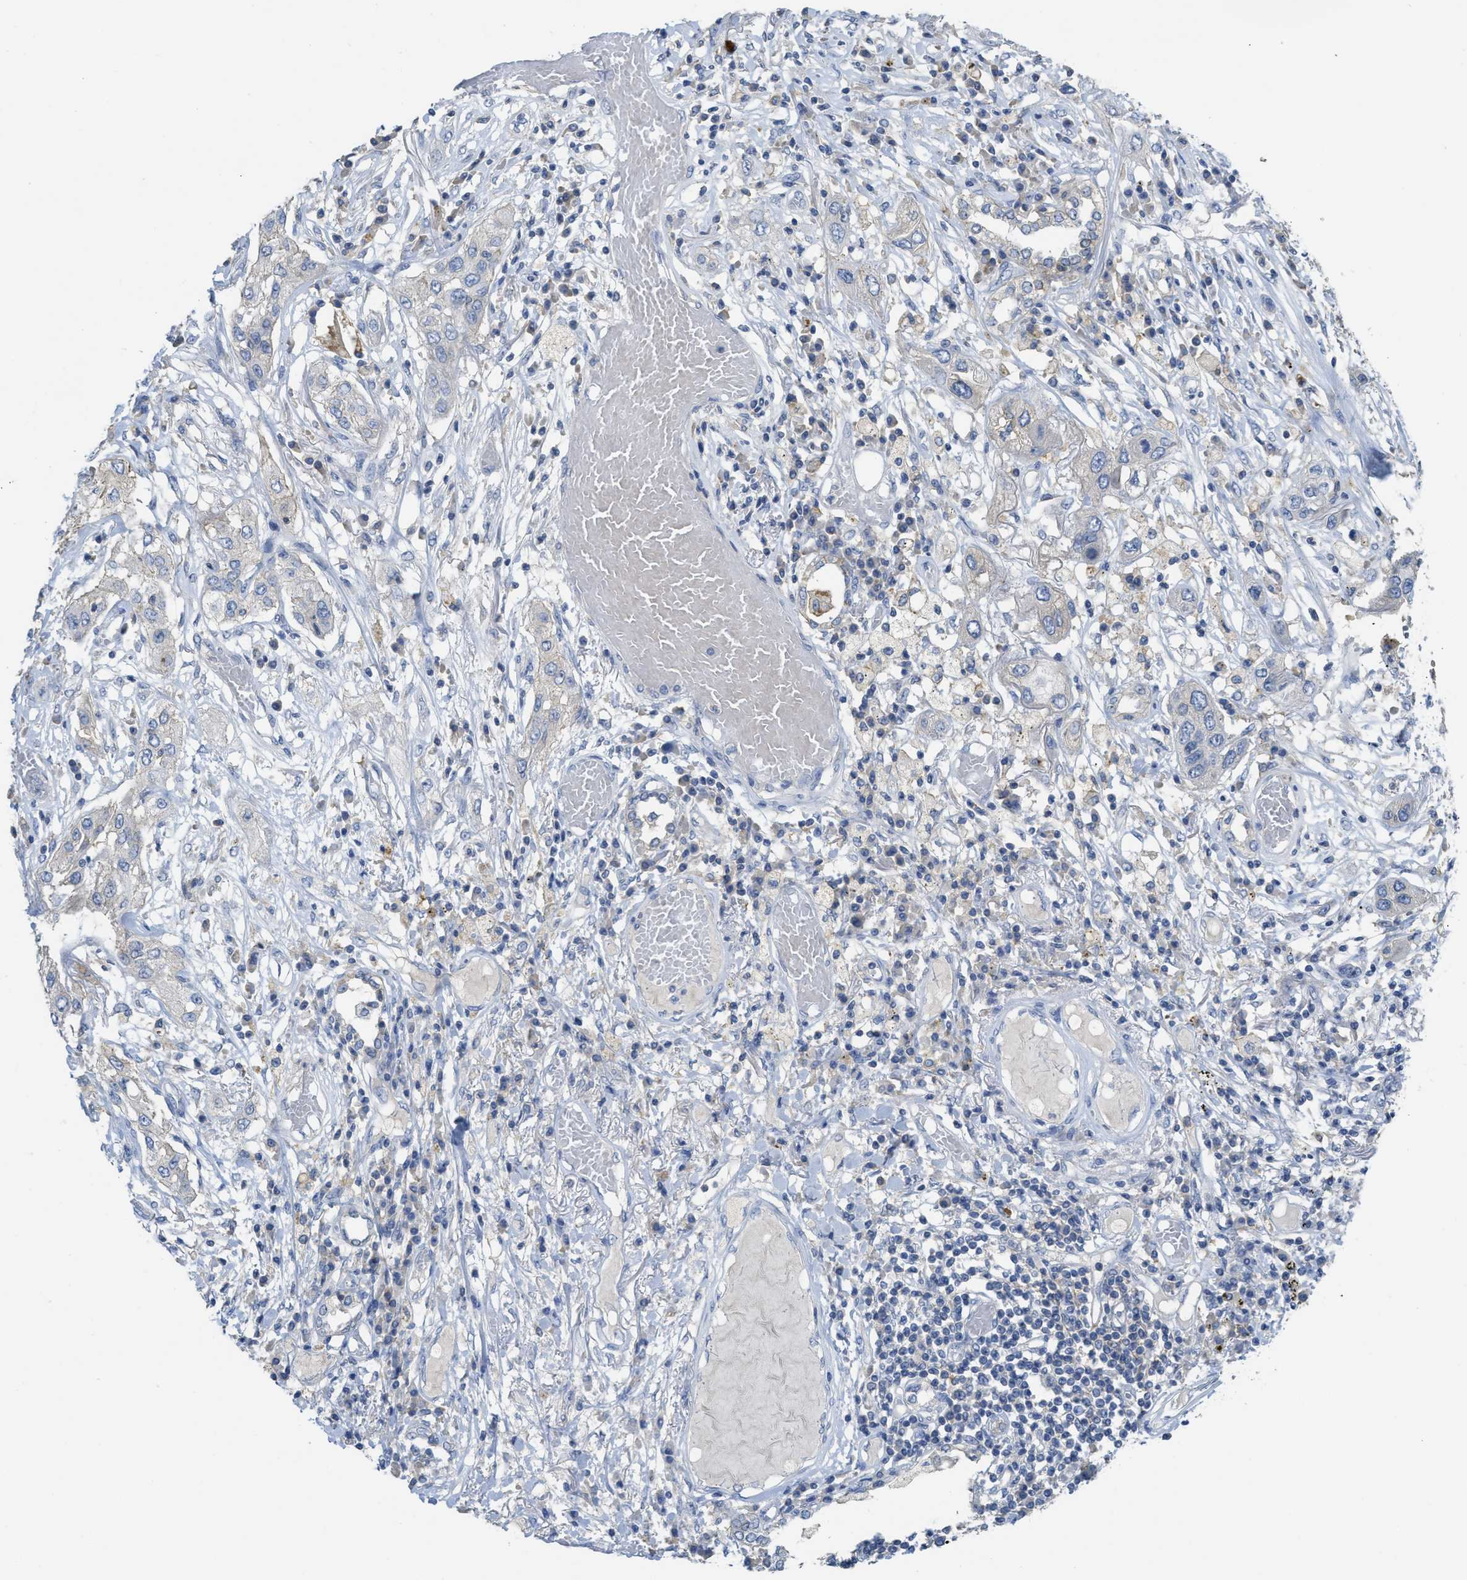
{"staining": {"intensity": "moderate", "quantity": "<25%", "location": "cytoplasmic/membranous"}, "tissue": "lung cancer", "cell_type": "Tumor cells", "image_type": "cancer", "snomed": [{"axis": "morphology", "description": "Squamous cell carcinoma, NOS"}, {"axis": "topography", "description": "Lung"}], "caption": "Lung squamous cell carcinoma stained with DAB (3,3'-diaminobenzidine) immunohistochemistry (IHC) displays low levels of moderate cytoplasmic/membranous staining in approximately <25% of tumor cells.", "gene": "CNNM4", "patient": {"sex": "male", "age": 71}}